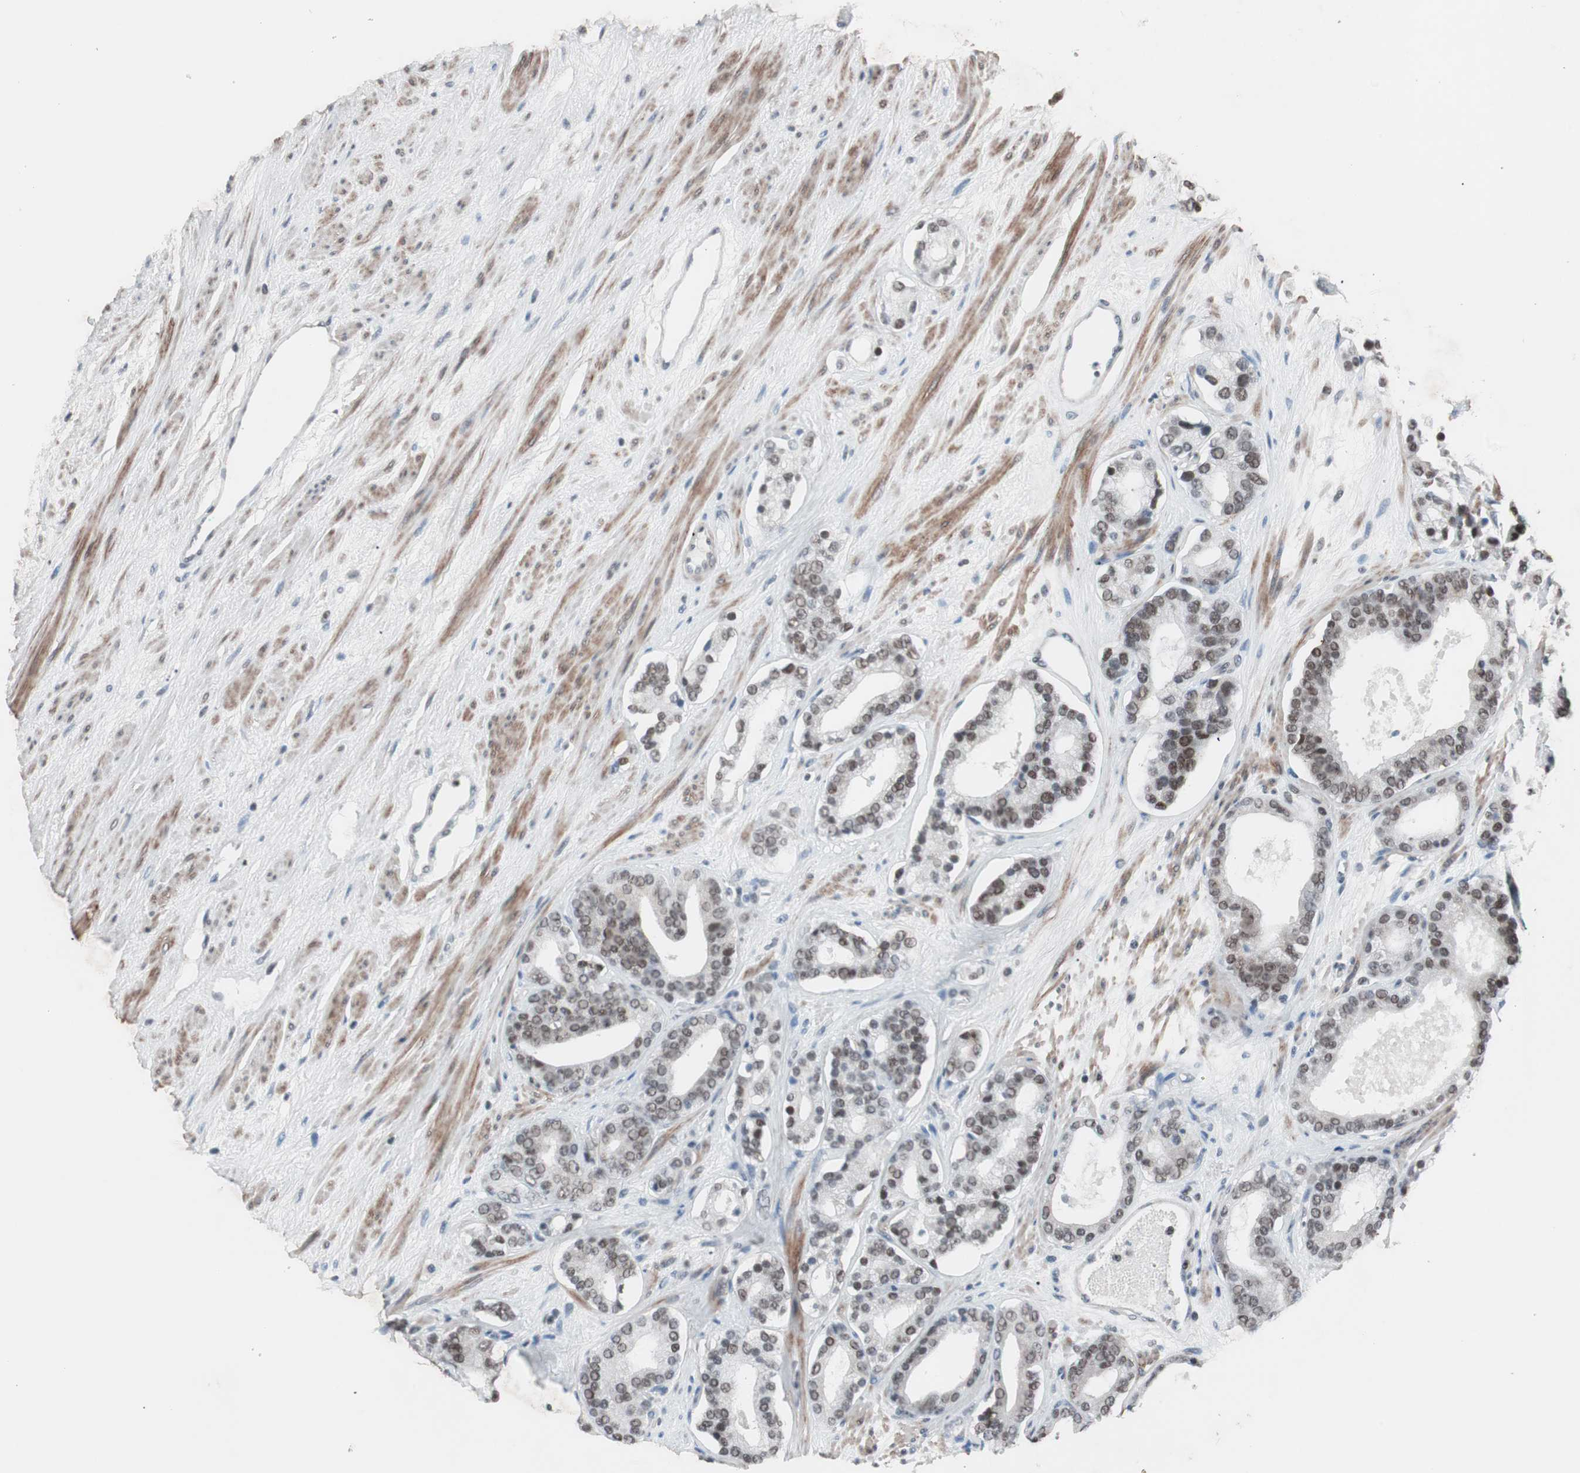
{"staining": {"intensity": "moderate", "quantity": "25%-75%", "location": "nuclear"}, "tissue": "prostate cancer", "cell_type": "Tumor cells", "image_type": "cancer", "snomed": [{"axis": "morphology", "description": "Adenocarcinoma, Low grade"}, {"axis": "topography", "description": "Prostate"}], "caption": "Immunohistochemistry staining of low-grade adenocarcinoma (prostate), which displays medium levels of moderate nuclear positivity in approximately 25%-75% of tumor cells indicating moderate nuclear protein positivity. The staining was performed using DAB (brown) for protein detection and nuclei were counterstained in hematoxylin (blue).", "gene": "ARID1A", "patient": {"sex": "male", "age": 63}}